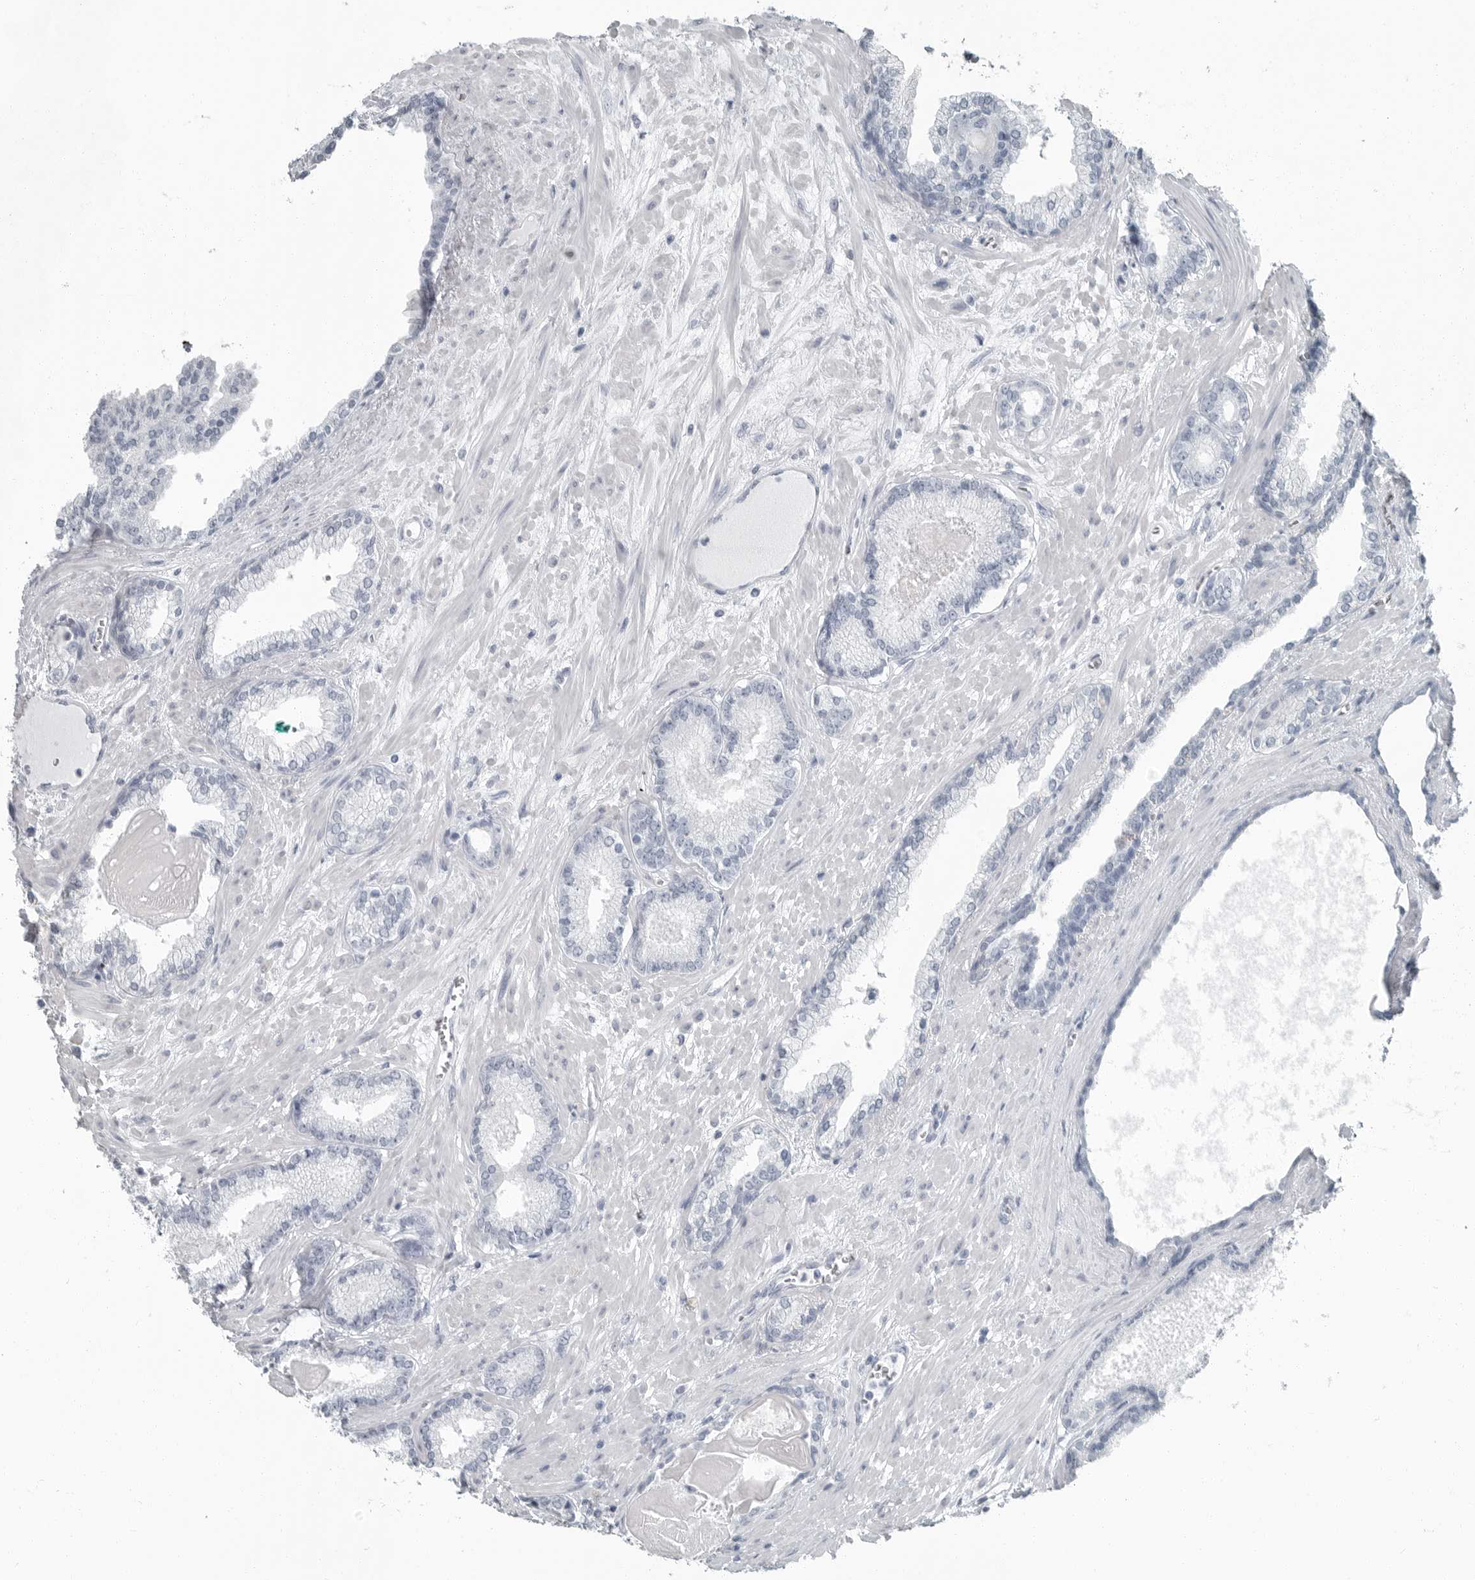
{"staining": {"intensity": "negative", "quantity": "none", "location": "none"}, "tissue": "prostate cancer", "cell_type": "Tumor cells", "image_type": "cancer", "snomed": [{"axis": "morphology", "description": "Adenocarcinoma, Low grade"}, {"axis": "topography", "description": "Prostate"}], "caption": "A micrograph of prostate cancer (adenocarcinoma (low-grade)) stained for a protein exhibits no brown staining in tumor cells.", "gene": "FABP6", "patient": {"sex": "male", "age": 70}}